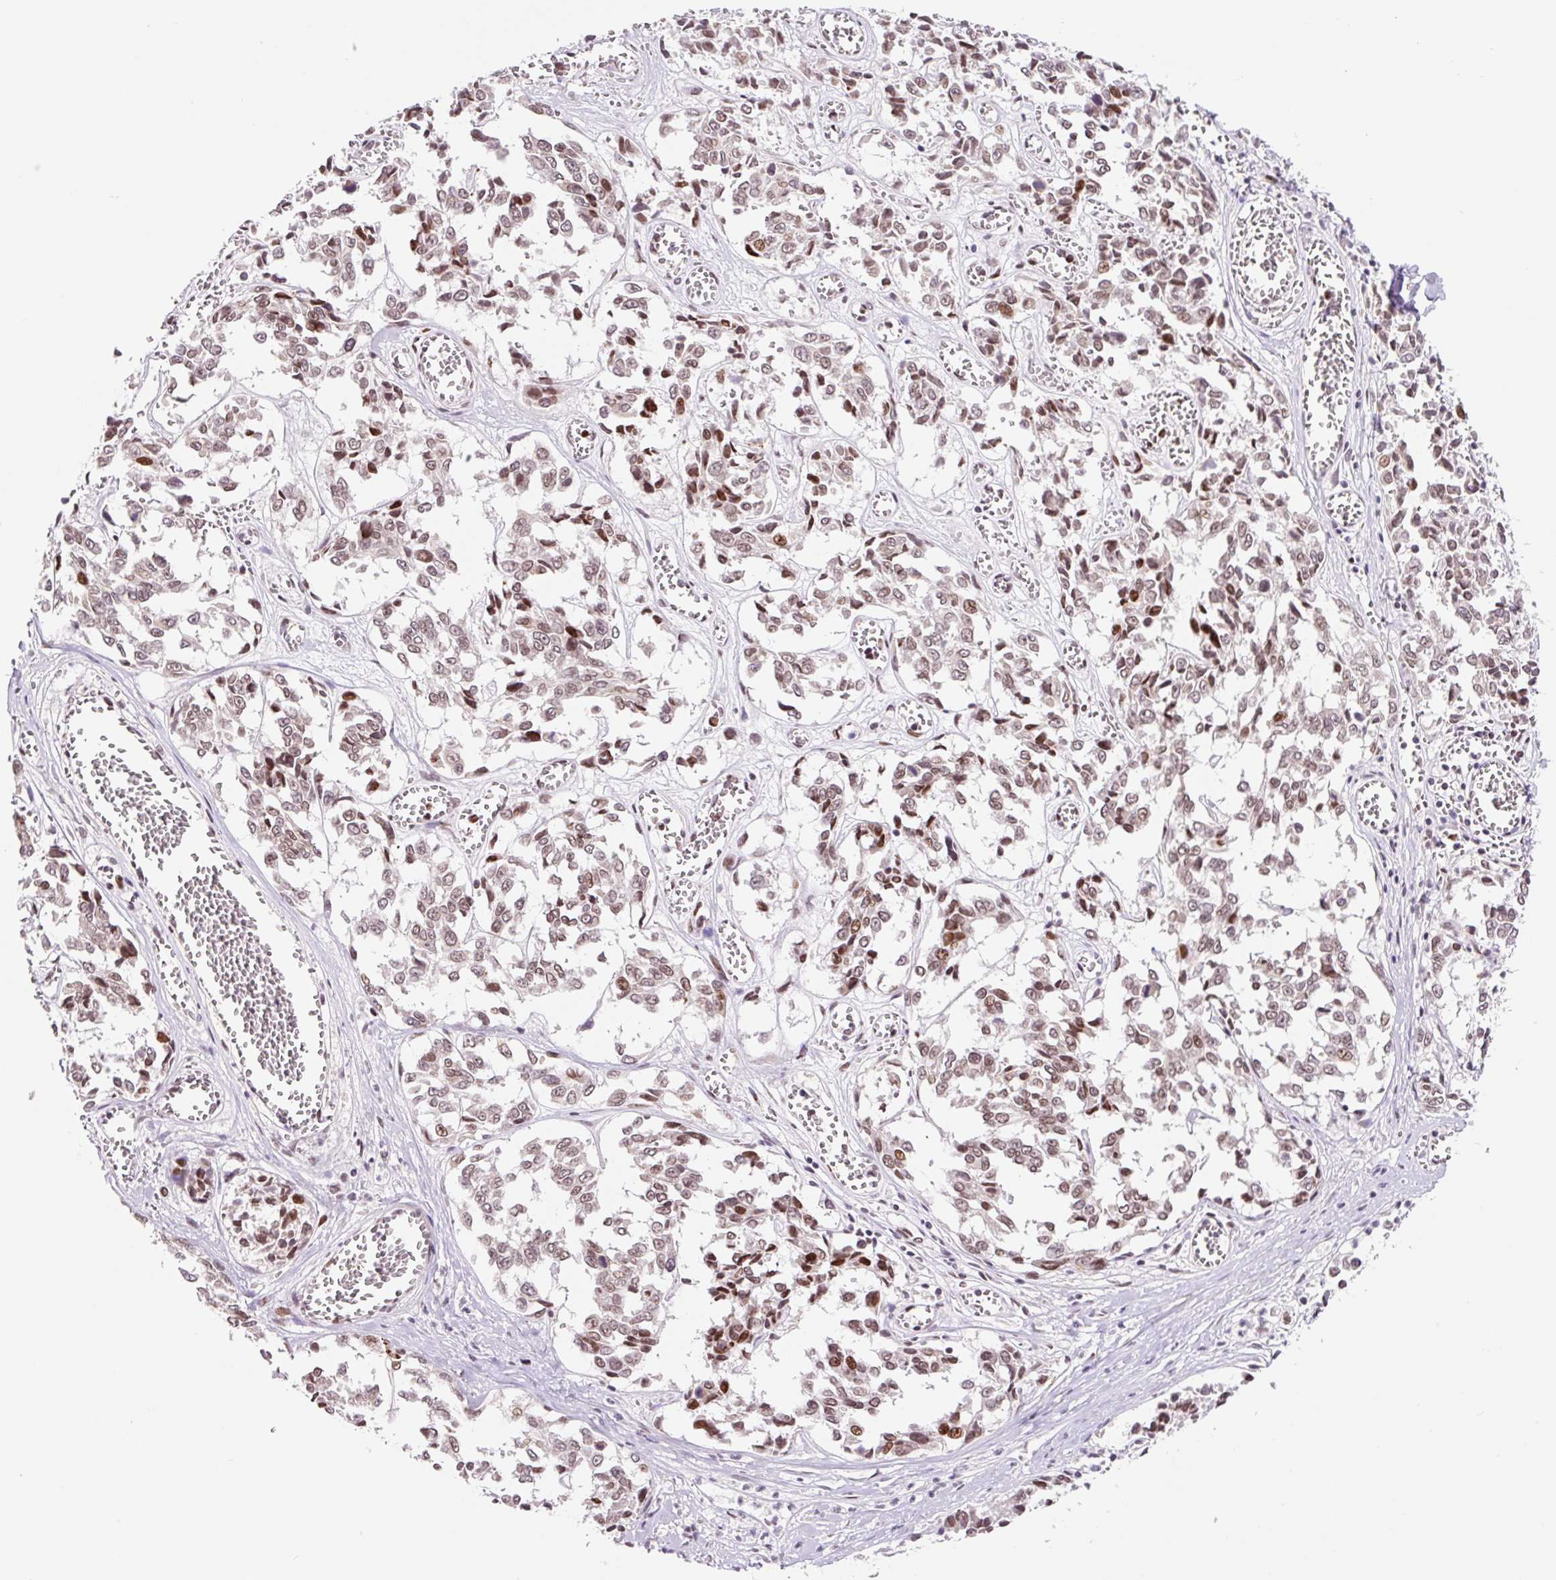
{"staining": {"intensity": "moderate", "quantity": ">75%", "location": "nuclear"}, "tissue": "melanoma", "cell_type": "Tumor cells", "image_type": "cancer", "snomed": [{"axis": "morphology", "description": "Malignant melanoma, NOS"}, {"axis": "topography", "description": "Skin"}], "caption": "The micrograph exhibits immunohistochemical staining of malignant melanoma. There is moderate nuclear staining is present in approximately >75% of tumor cells. The staining is performed using DAB (3,3'-diaminobenzidine) brown chromogen to label protein expression. The nuclei are counter-stained blue using hematoxylin.", "gene": "CCNL2", "patient": {"sex": "female", "age": 64}}